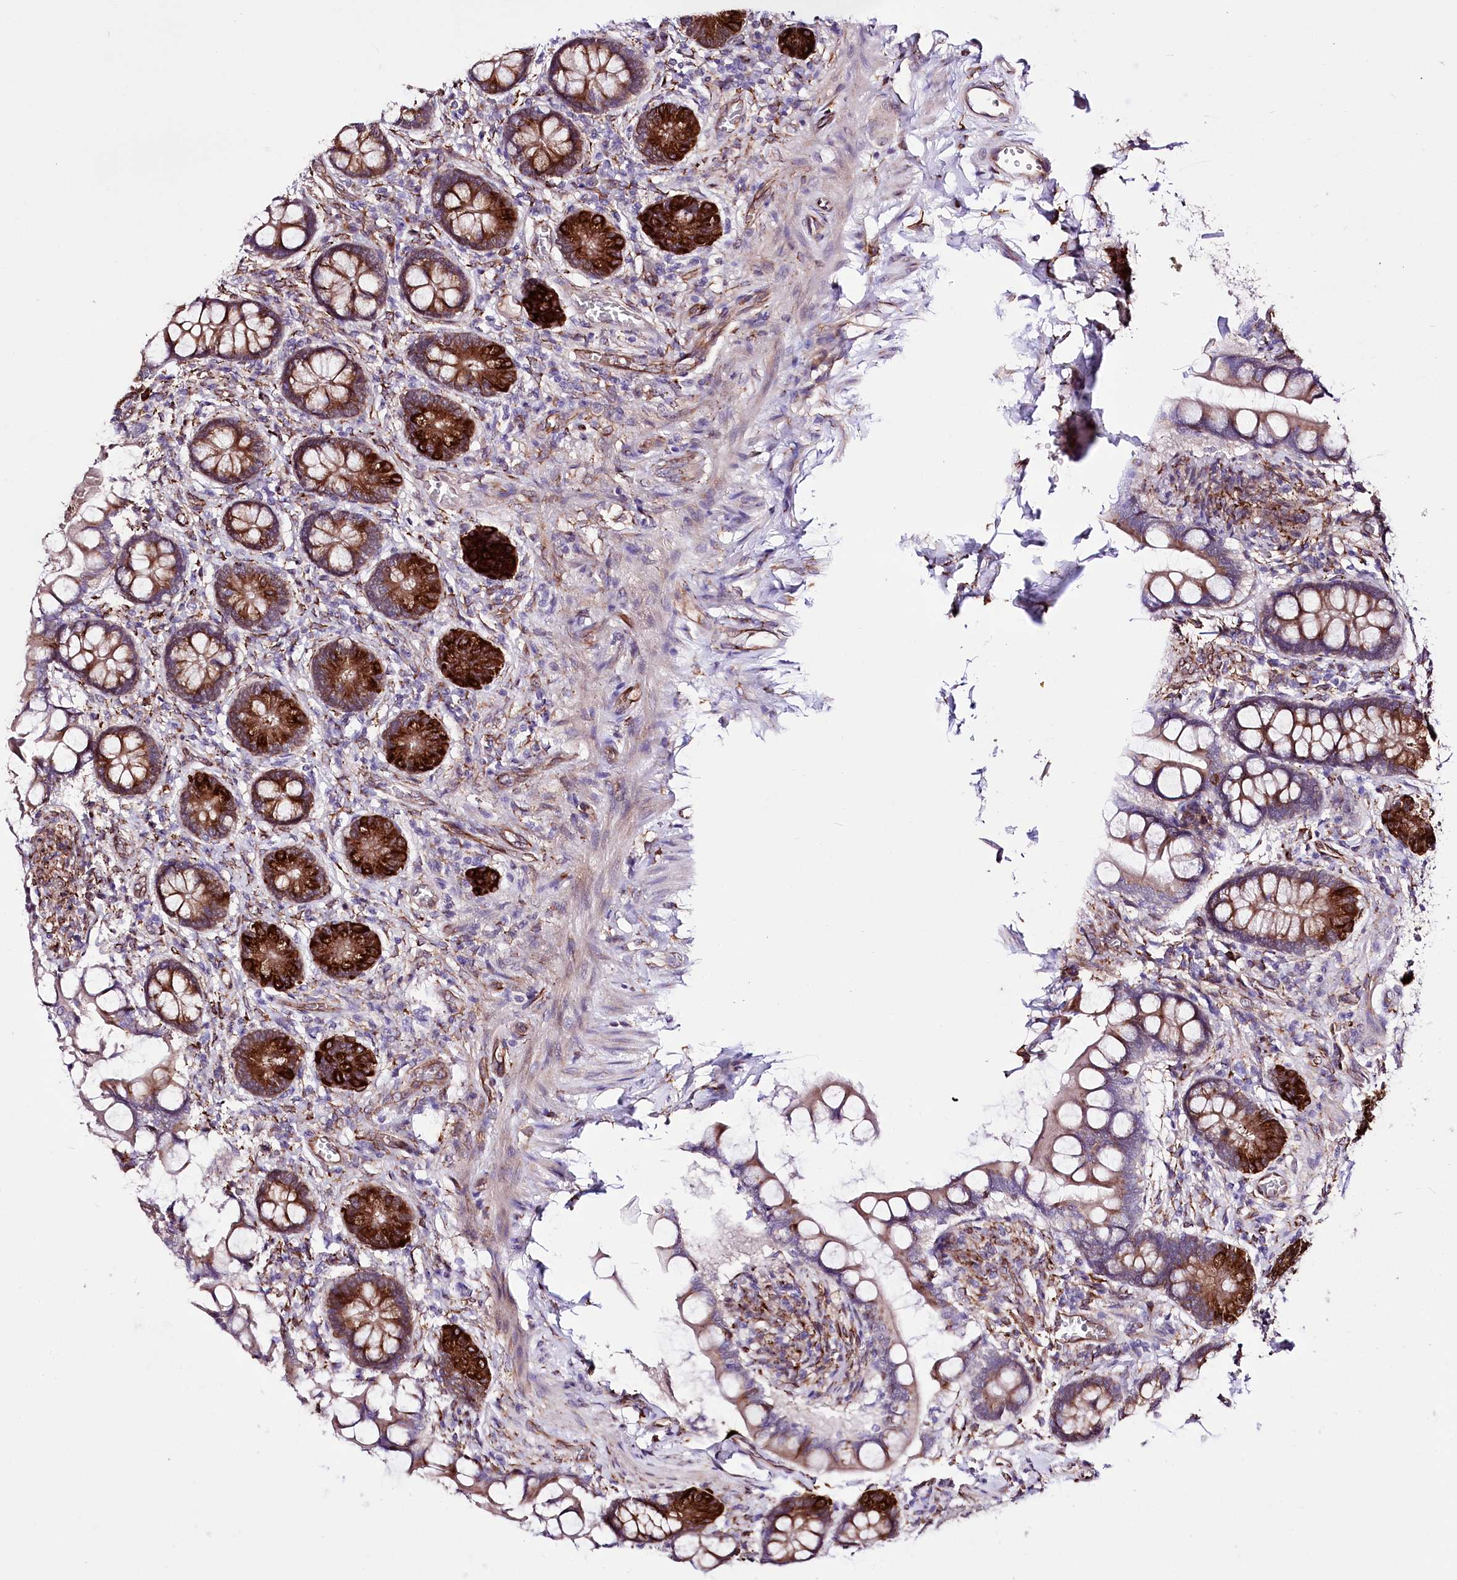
{"staining": {"intensity": "strong", "quantity": ">75%", "location": "cytoplasmic/membranous"}, "tissue": "small intestine", "cell_type": "Glandular cells", "image_type": "normal", "snomed": [{"axis": "morphology", "description": "Normal tissue, NOS"}, {"axis": "topography", "description": "Small intestine"}], "caption": "Small intestine stained with immunohistochemistry (IHC) demonstrates strong cytoplasmic/membranous expression in about >75% of glandular cells. The staining was performed using DAB to visualize the protein expression in brown, while the nuclei were stained in blue with hematoxylin (Magnification: 20x).", "gene": "WWC1", "patient": {"sex": "male", "age": 52}}